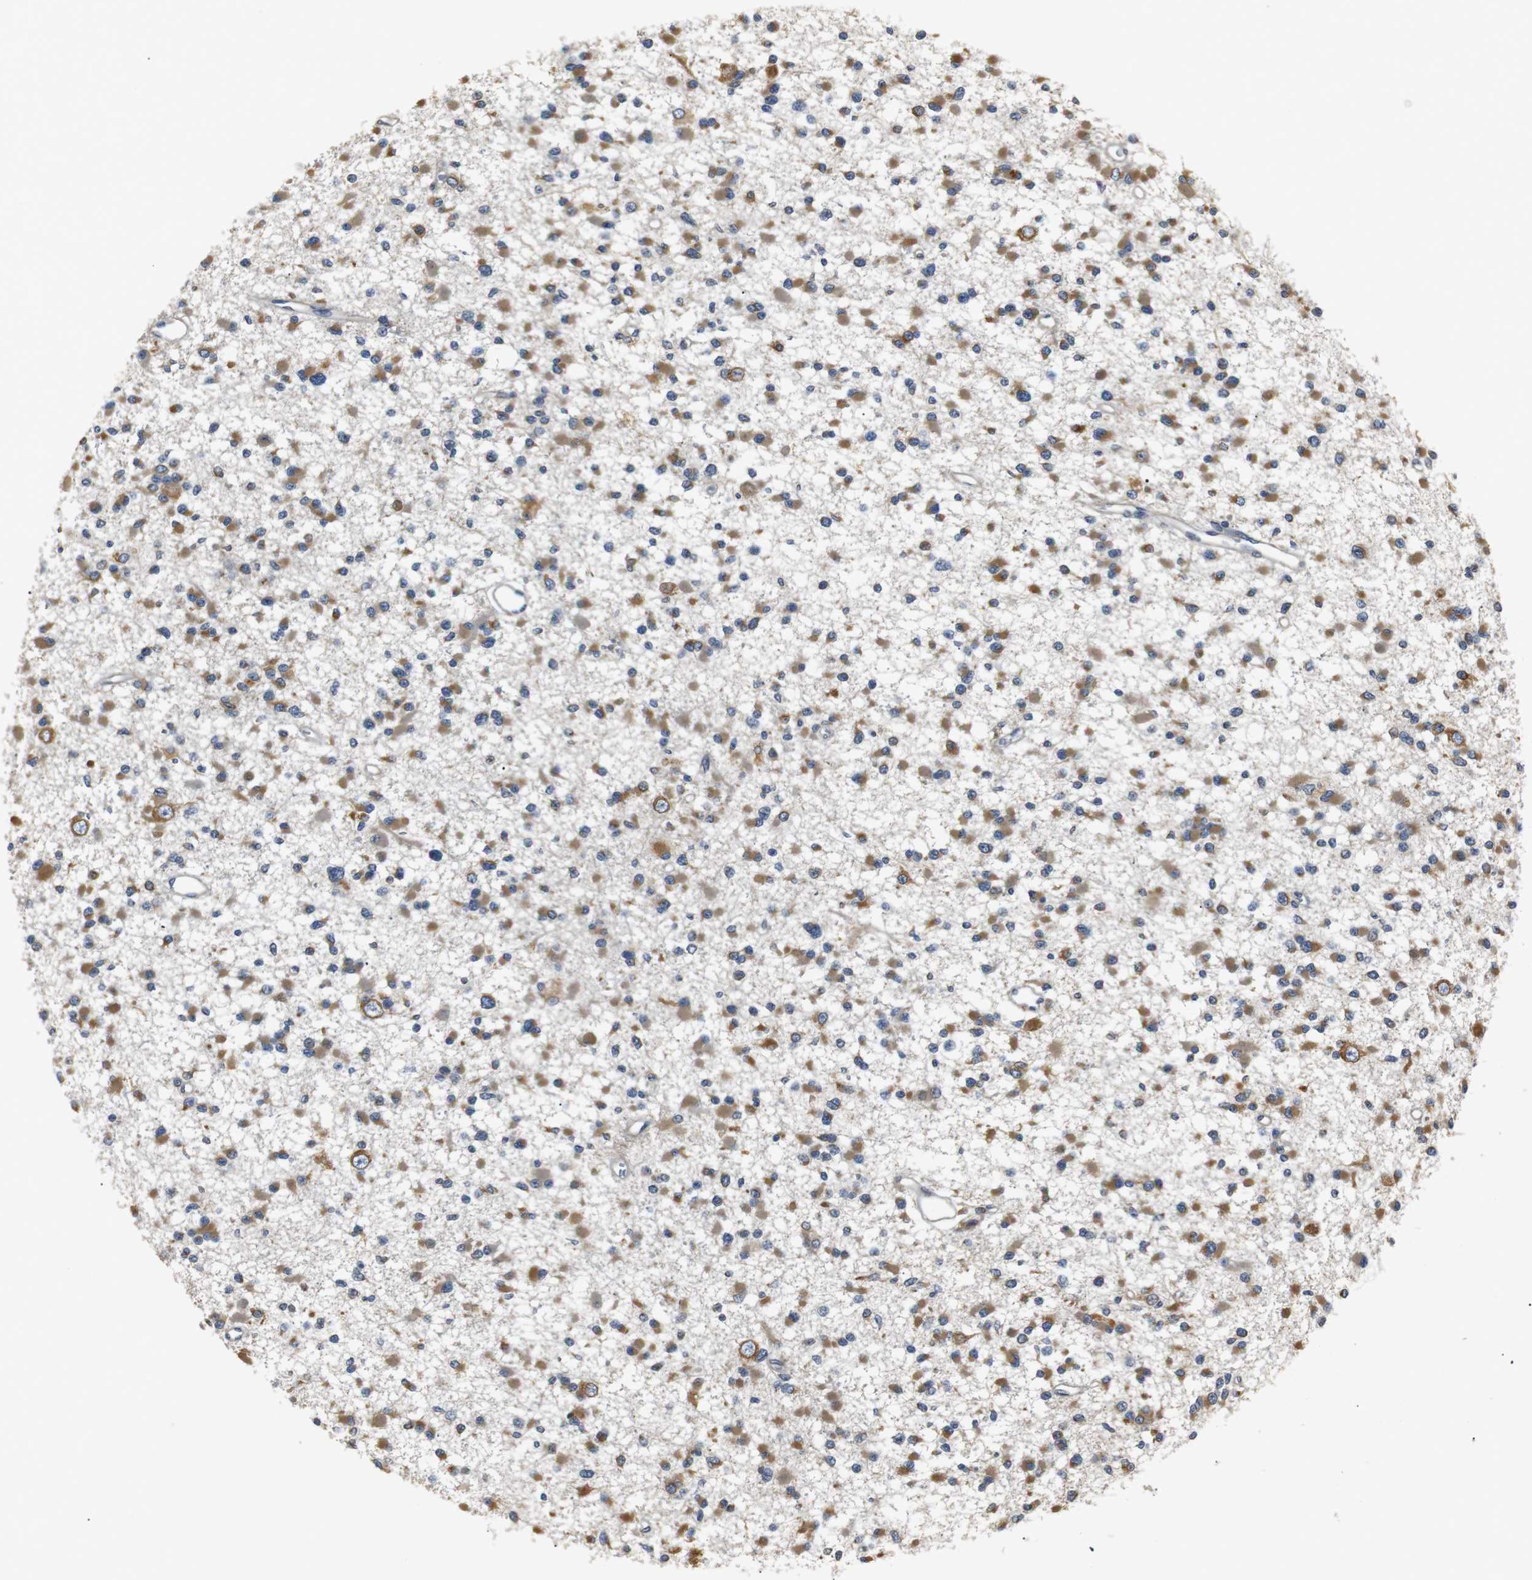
{"staining": {"intensity": "moderate", "quantity": ">75%", "location": "cytoplasmic/membranous"}, "tissue": "glioma", "cell_type": "Tumor cells", "image_type": "cancer", "snomed": [{"axis": "morphology", "description": "Glioma, malignant, Low grade"}, {"axis": "topography", "description": "Brain"}], "caption": "Tumor cells reveal moderate cytoplasmic/membranous staining in approximately >75% of cells in glioma. (brown staining indicates protein expression, while blue staining denotes nuclei).", "gene": "TMED2", "patient": {"sex": "female", "age": 22}}